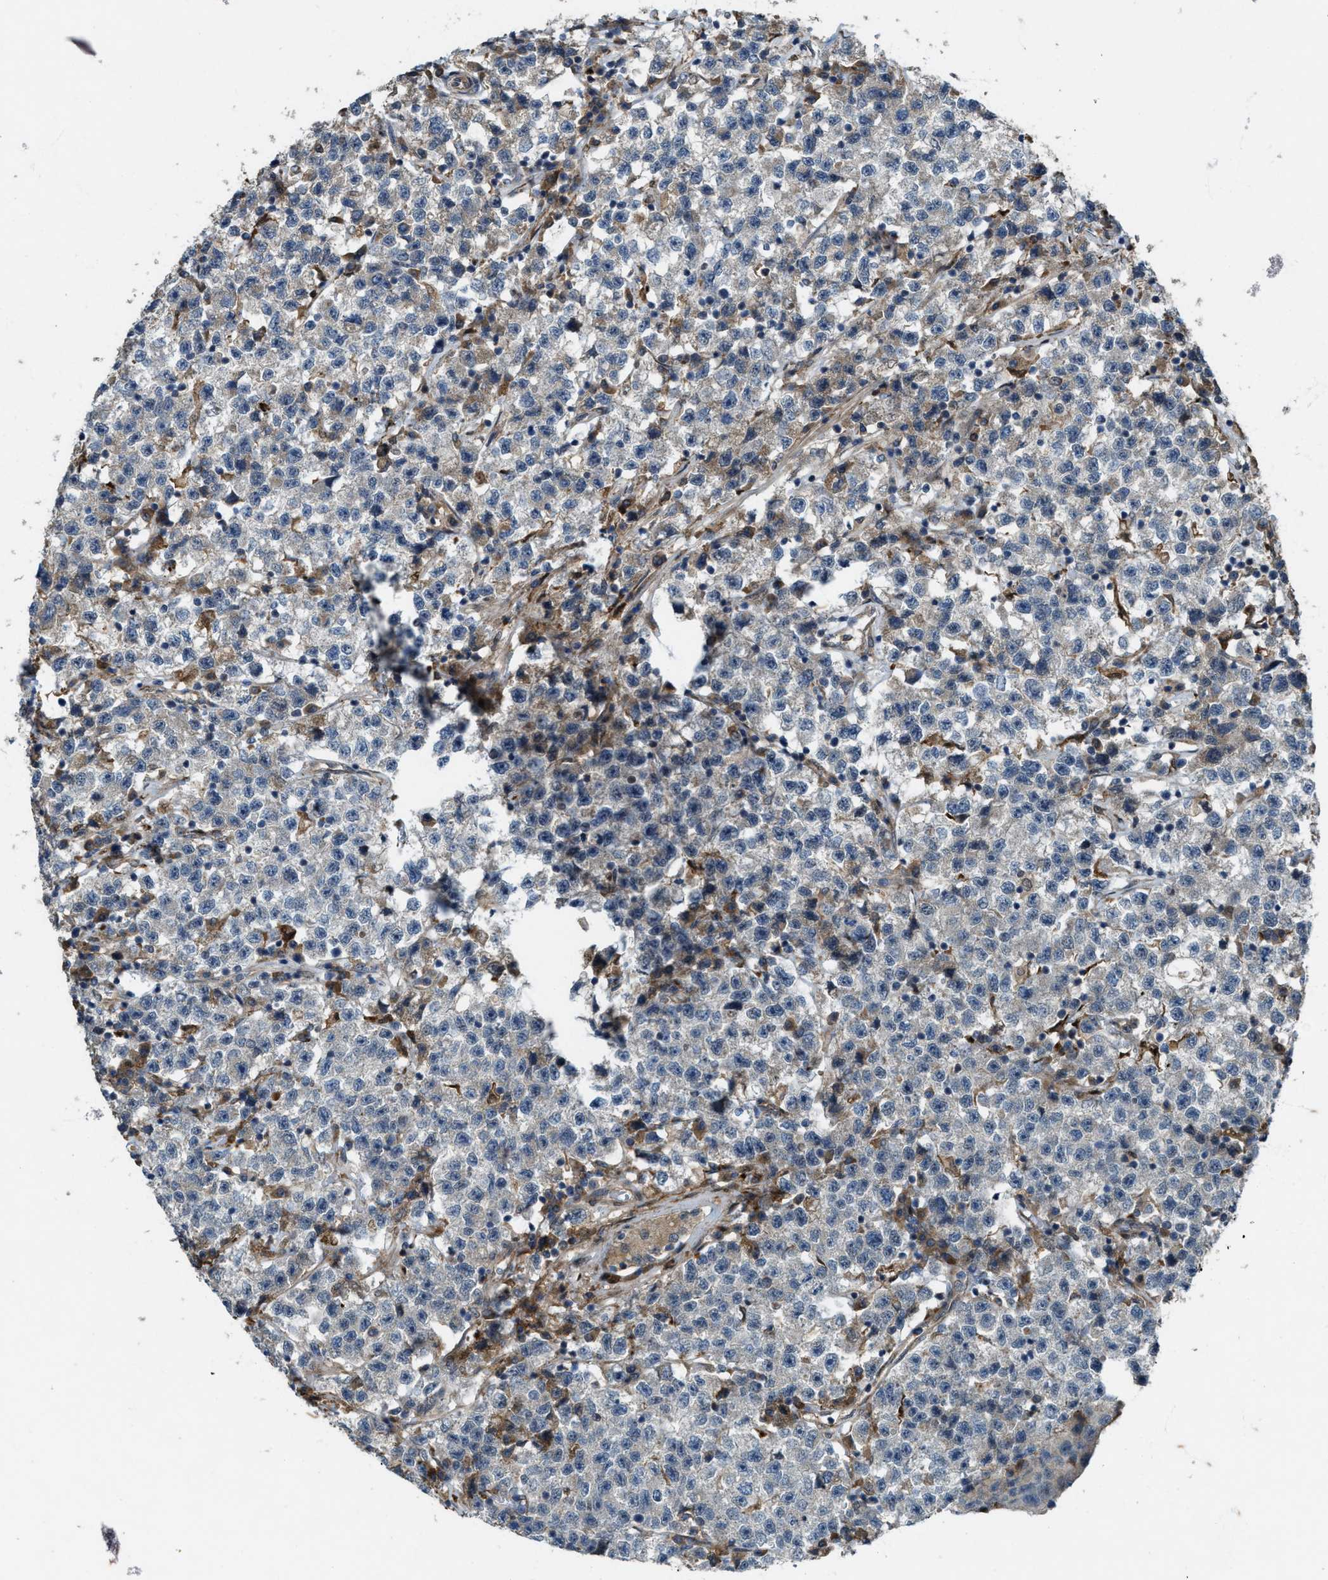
{"staining": {"intensity": "negative", "quantity": "none", "location": "none"}, "tissue": "testis cancer", "cell_type": "Tumor cells", "image_type": "cancer", "snomed": [{"axis": "morphology", "description": "Seminoma, NOS"}, {"axis": "topography", "description": "Testis"}], "caption": "Immunohistochemistry image of human testis cancer stained for a protein (brown), which exhibits no expression in tumor cells.", "gene": "LRRC72", "patient": {"sex": "male", "age": 22}}